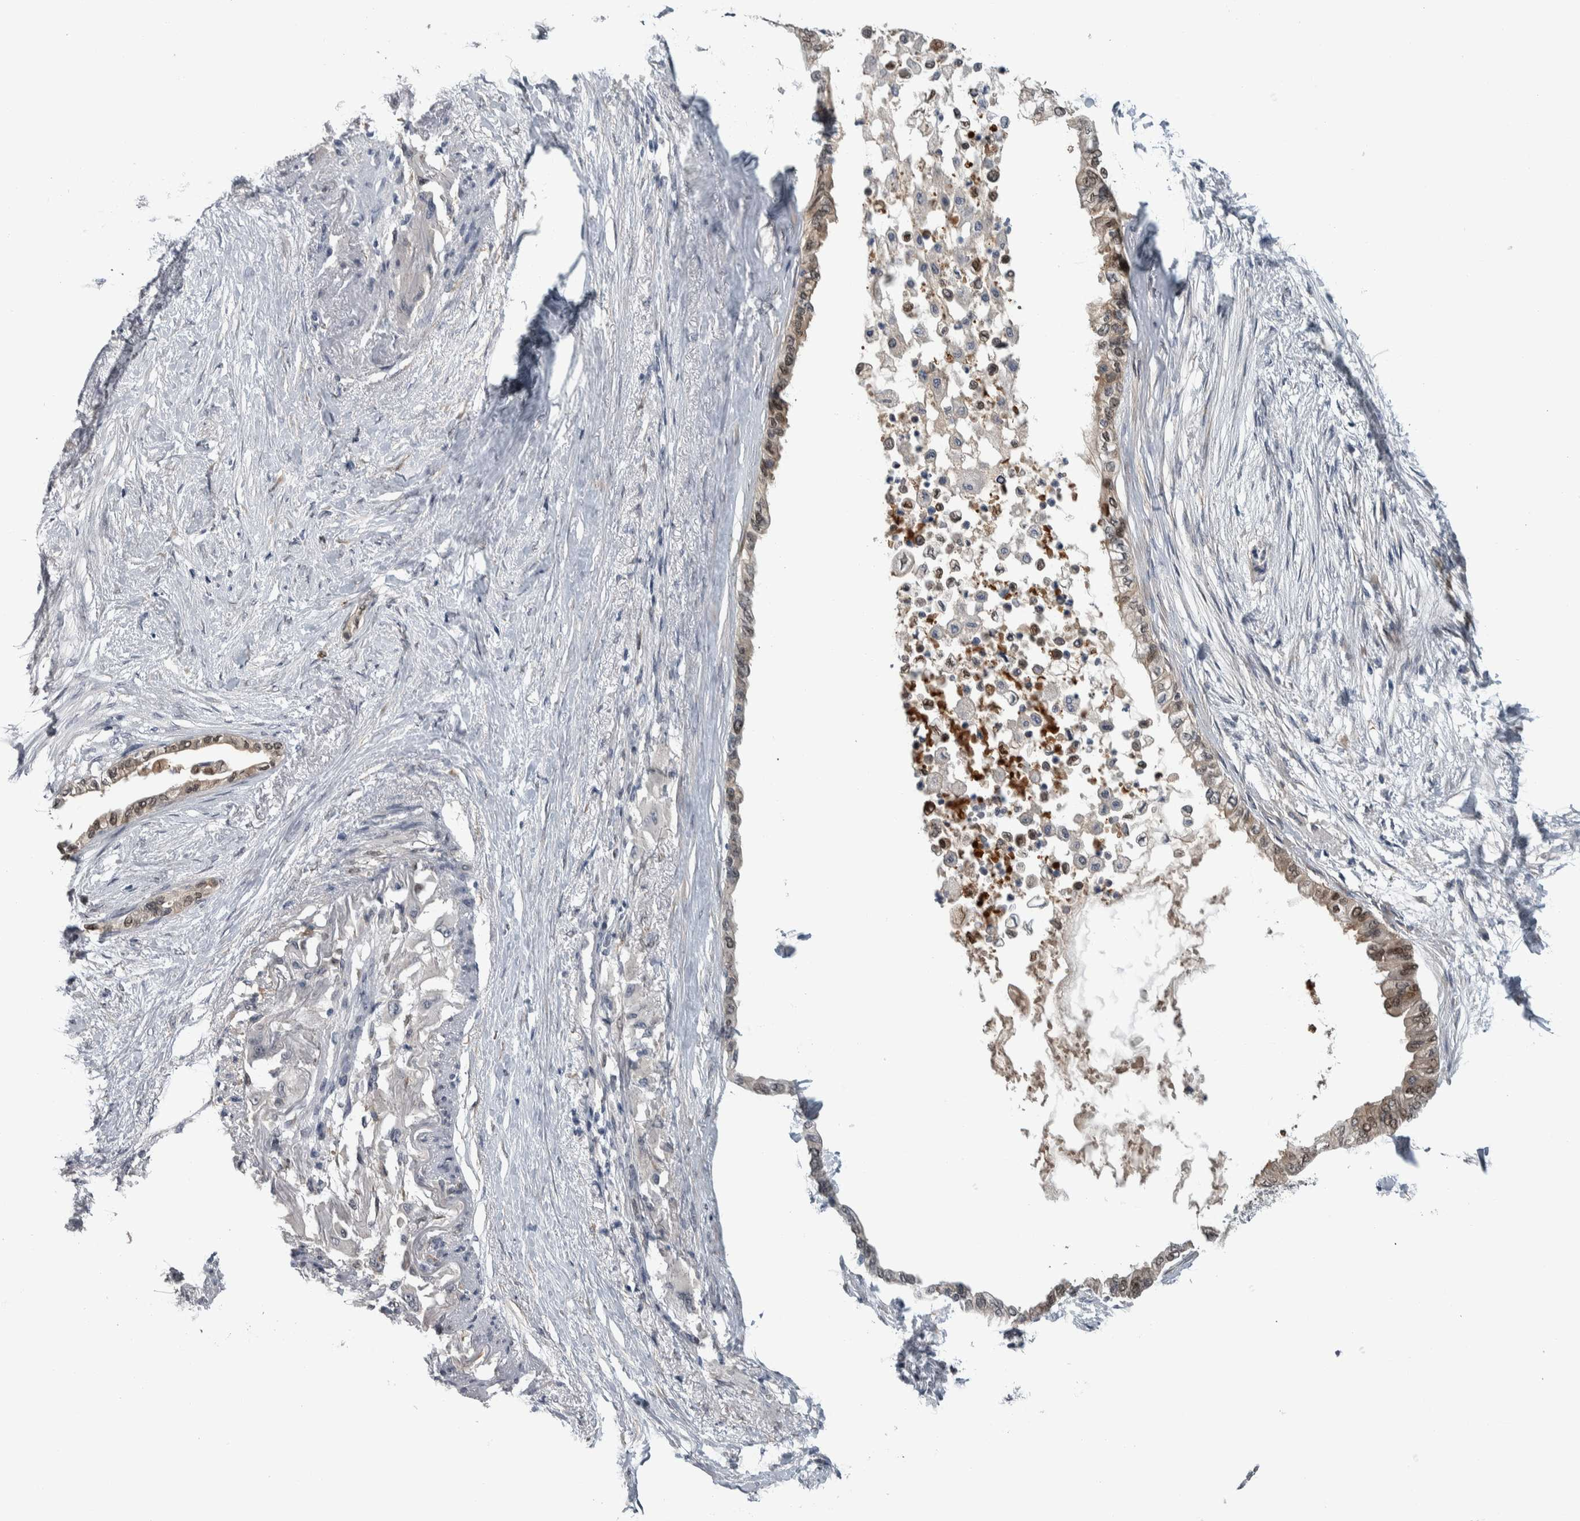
{"staining": {"intensity": "weak", "quantity": ">75%", "location": "cytoplasmic/membranous,nuclear"}, "tissue": "pancreatic cancer", "cell_type": "Tumor cells", "image_type": "cancer", "snomed": [{"axis": "morphology", "description": "Normal tissue, NOS"}, {"axis": "morphology", "description": "Adenocarcinoma, NOS"}, {"axis": "topography", "description": "Pancreas"}, {"axis": "topography", "description": "Duodenum"}], "caption": "Immunohistochemical staining of pancreatic cancer (adenocarcinoma) displays low levels of weak cytoplasmic/membranous and nuclear protein staining in about >75% of tumor cells. The protein of interest is stained brown, and the nuclei are stained in blue (DAB (3,3'-diaminobenzidine) IHC with brightfield microscopy, high magnification).", "gene": "COL14A1", "patient": {"sex": "female", "age": 60}}